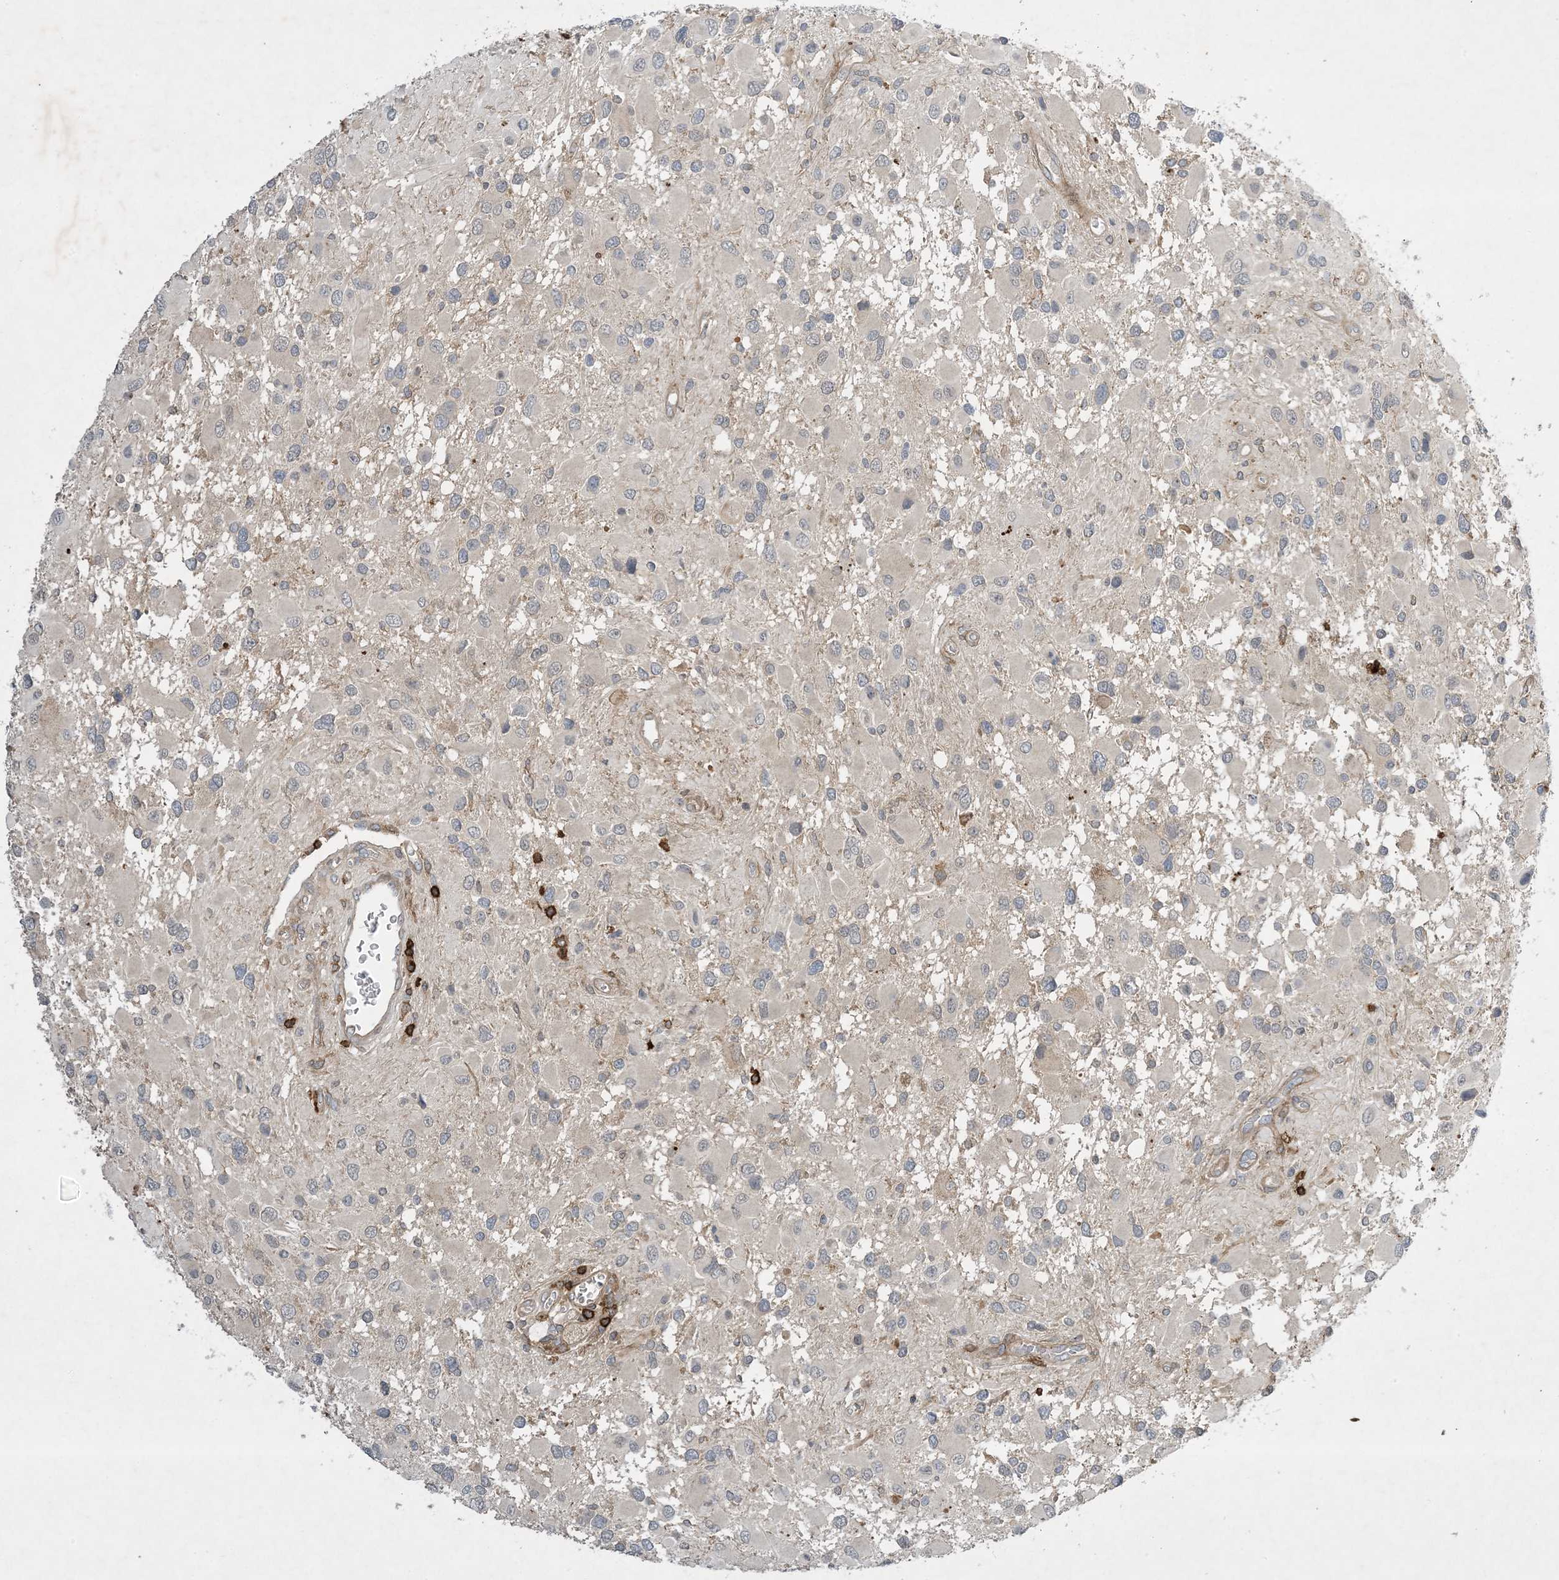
{"staining": {"intensity": "negative", "quantity": "none", "location": "none"}, "tissue": "glioma", "cell_type": "Tumor cells", "image_type": "cancer", "snomed": [{"axis": "morphology", "description": "Glioma, malignant, High grade"}, {"axis": "topography", "description": "Brain"}], "caption": "Immunohistochemistry (IHC) of malignant glioma (high-grade) demonstrates no staining in tumor cells.", "gene": "AK9", "patient": {"sex": "male", "age": 53}}